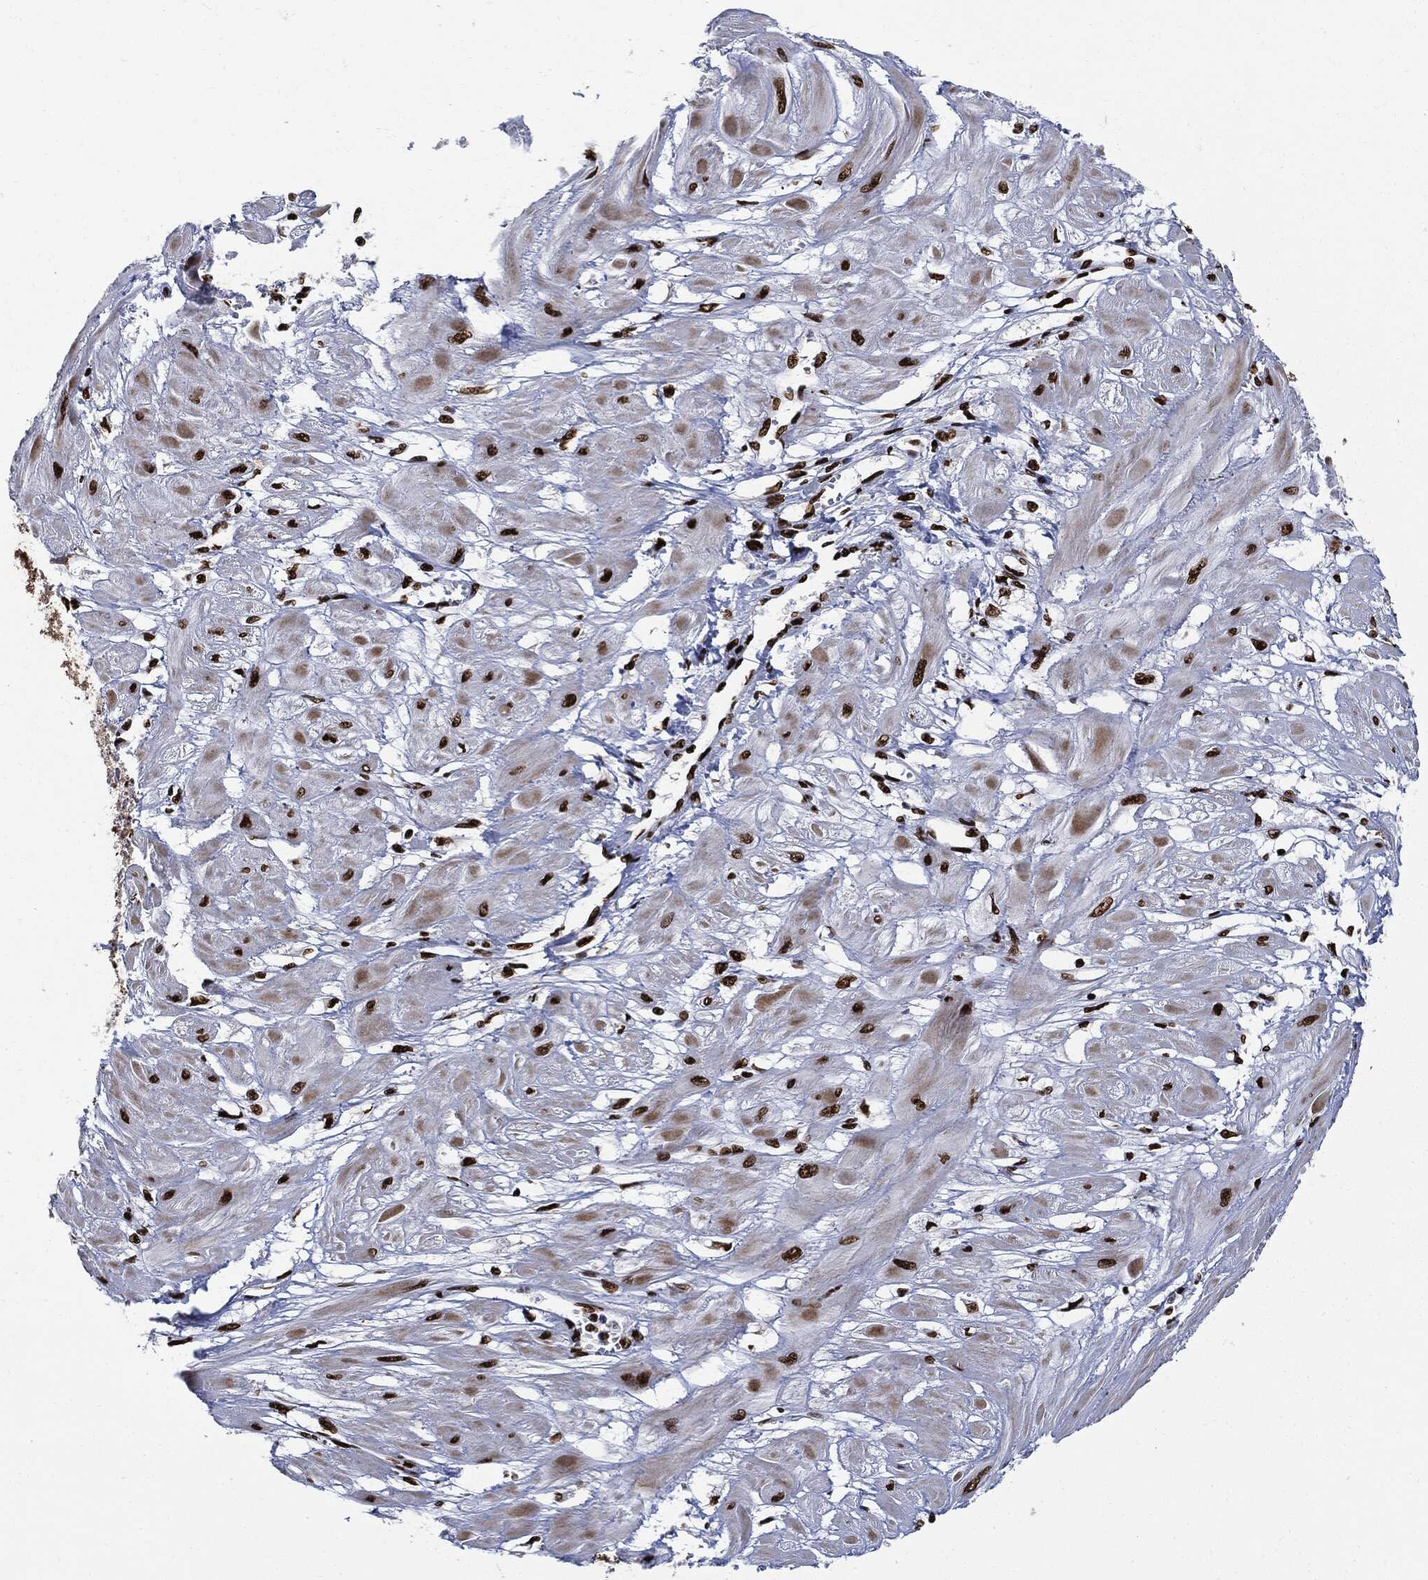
{"staining": {"intensity": "strong", "quantity": ">75%", "location": "nuclear"}, "tissue": "cervical cancer", "cell_type": "Tumor cells", "image_type": "cancer", "snomed": [{"axis": "morphology", "description": "Squamous cell carcinoma, NOS"}, {"axis": "topography", "description": "Cervix"}], "caption": "Immunohistochemical staining of cervical cancer (squamous cell carcinoma) displays high levels of strong nuclear protein staining in about >75% of tumor cells.", "gene": "RECQL", "patient": {"sex": "female", "age": 34}}